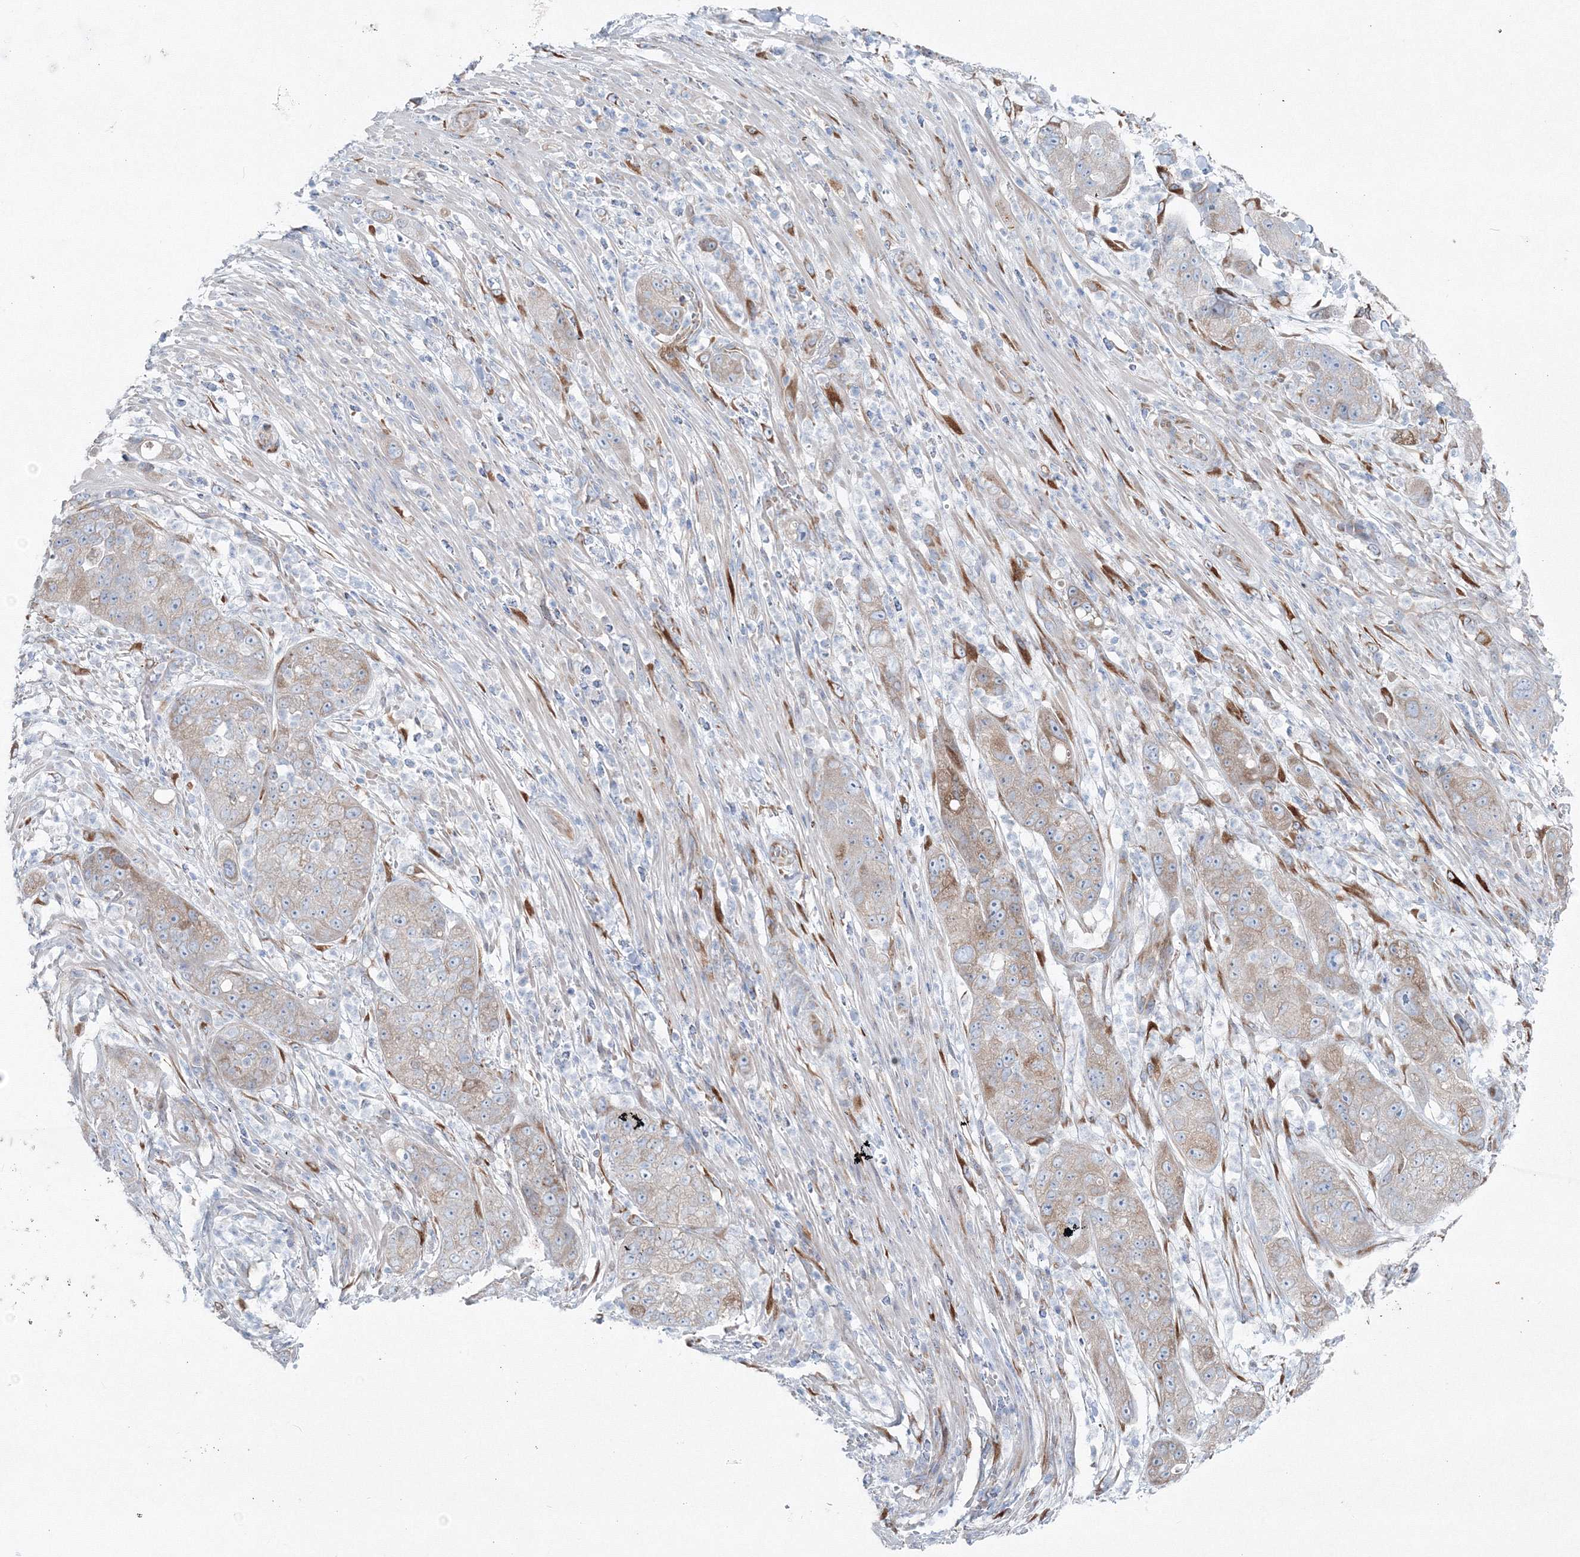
{"staining": {"intensity": "weak", "quantity": "<25%", "location": "cytoplasmic/membranous"}, "tissue": "pancreatic cancer", "cell_type": "Tumor cells", "image_type": "cancer", "snomed": [{"axis": "morphology", "description": "Adenocarcinoma, NOS"}, {"axis": "topography", "description": "Pancreas"}], "caption": "Pancreatic adenocarcinoma stained for a protein using immunohistochemistry demonstrates no expression tumor cells.", "gene": "RCN1", "patient": {"sex": "female", "age": 78}}